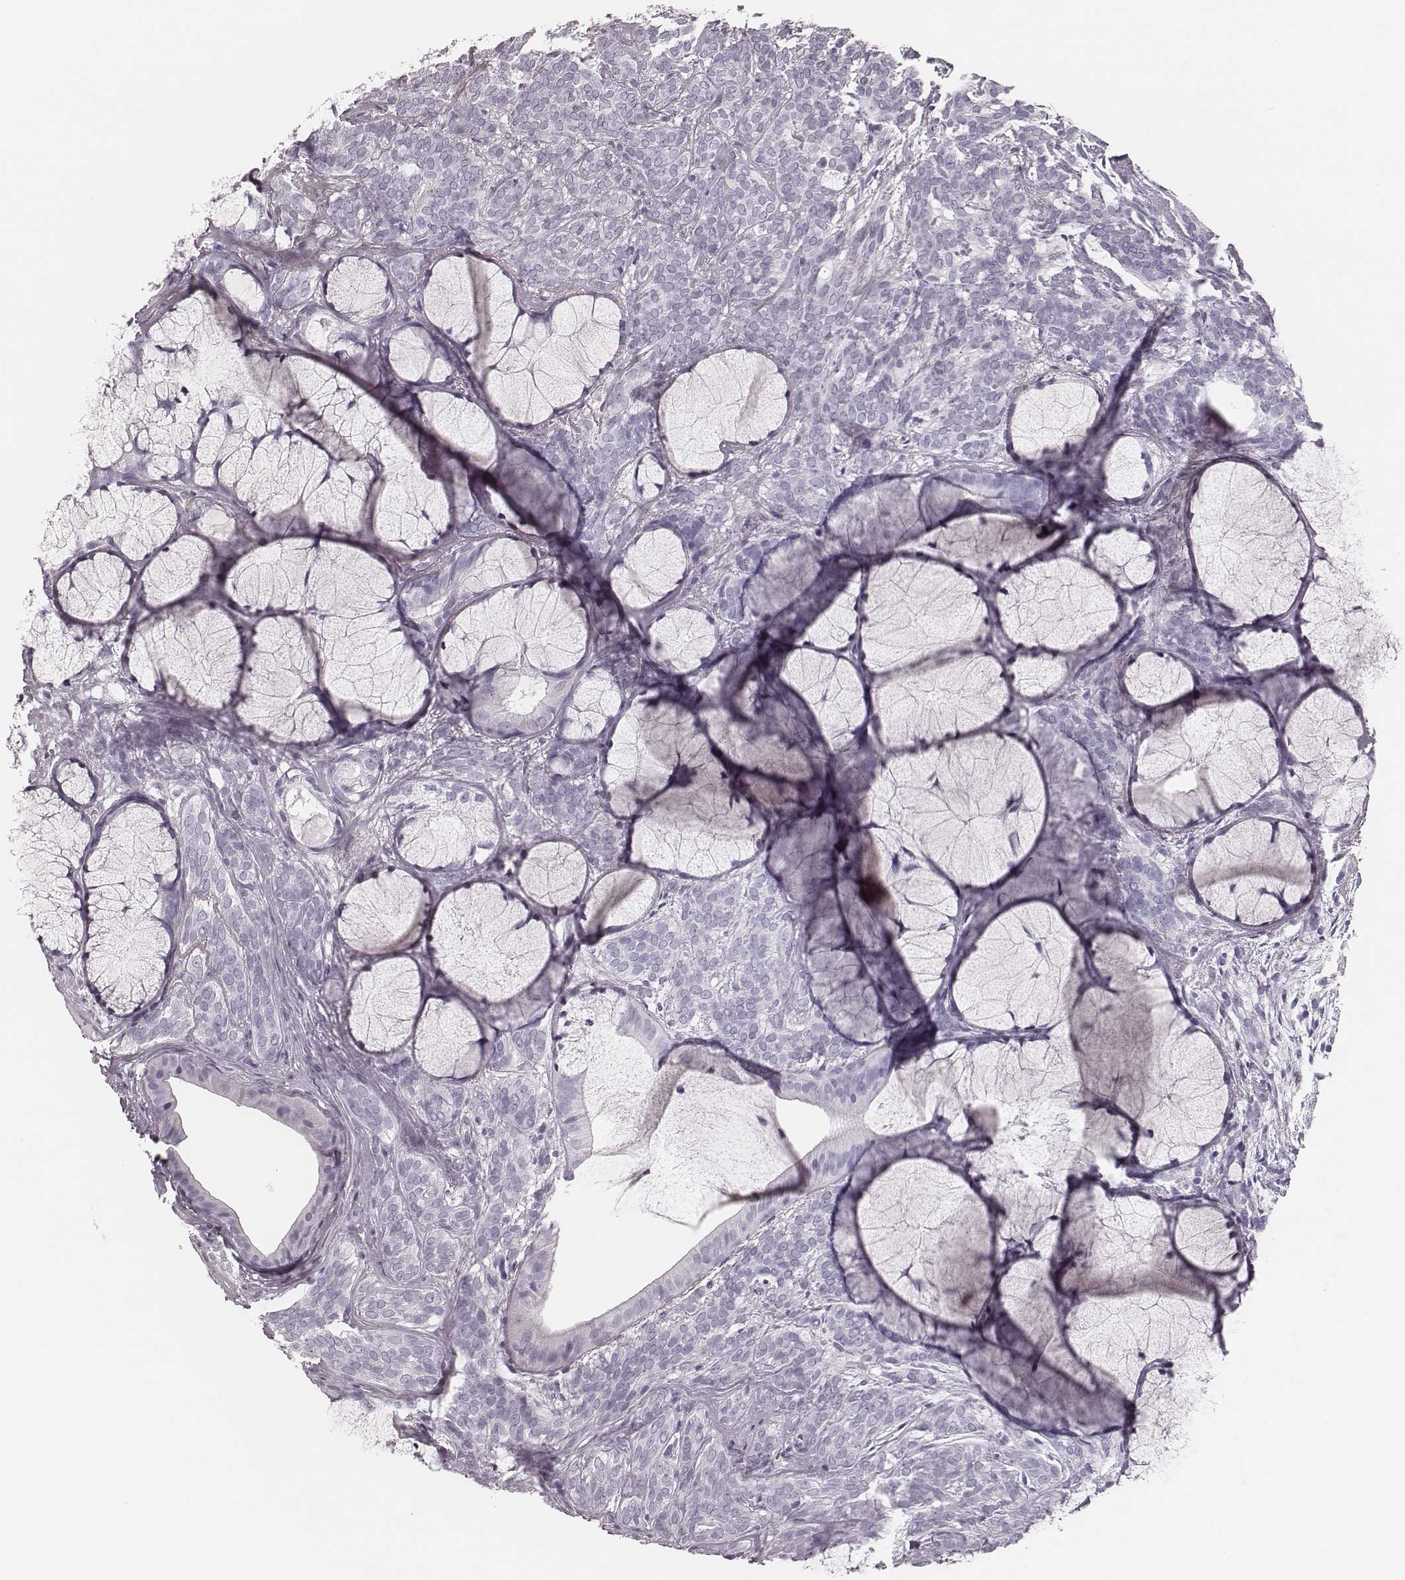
{"staining": {"intensity": "negative", "quantity": "none", "location": "none"}, "tissue": "head and neck cancer", "cell_type": "Tumor cells", "image_type": "cancer", "snomed": [{"axis": "morphology", "description": "Adenocarcinoma, NOS"}, {"axis": "topography", "description": "Head-Neck"}], "caption": "The micrograph reveals no significant positivity in tumor cells of head and neck adenocarcinoma.", "gene": "MSX1", "patient": {"sex": "female", "age": 57}}